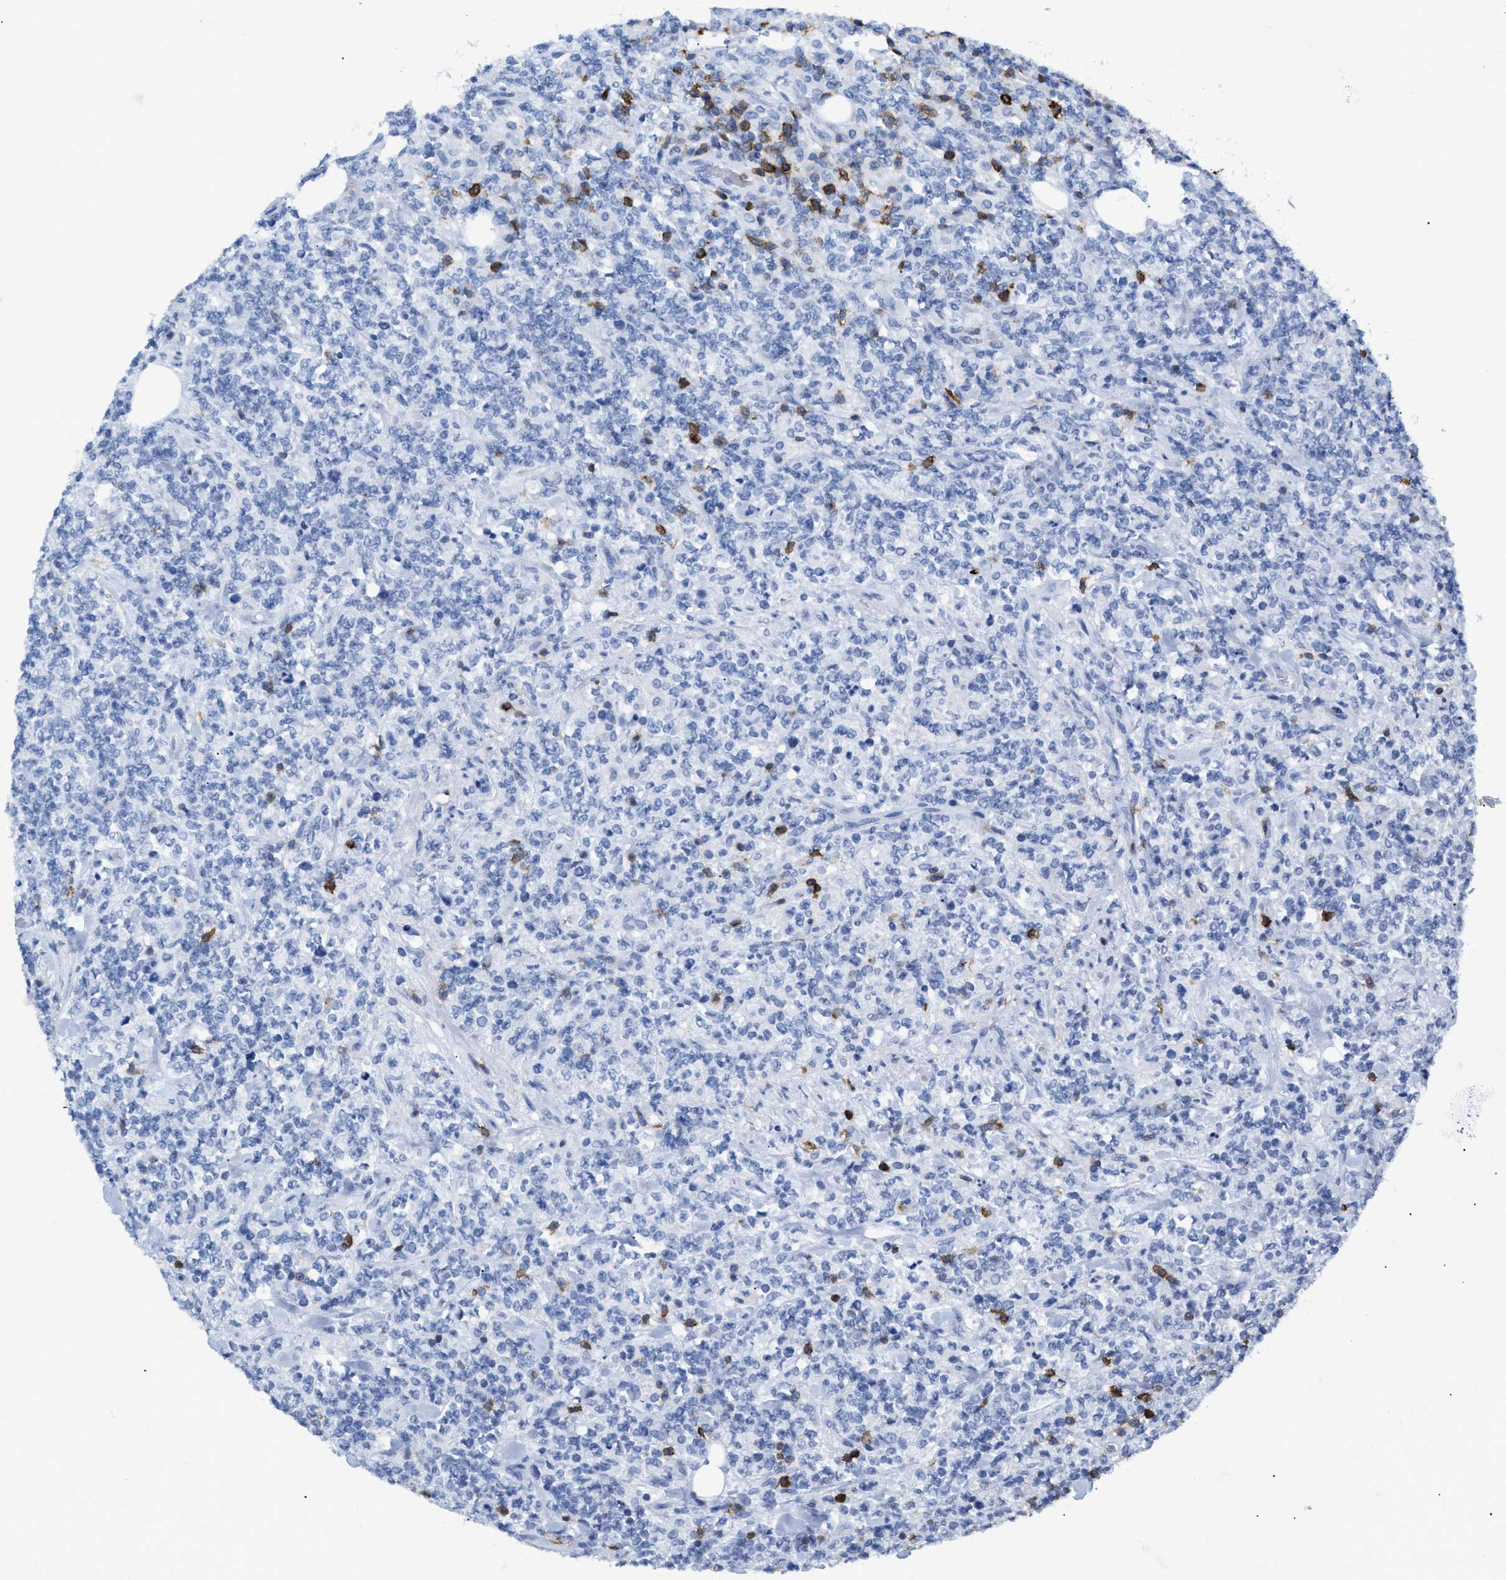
{"staining": {"intensity": "negative", "quantity": "none", "location": "none"}, "tissue": "lymphoma", "cell_type": "Tumor cells", "image_type": "cancer", "snomed": [{"axis": "morphology", "description": "Malignant lymphoma, non-Hodgkin's type, High grade"}, {"axis": "topography", "description": "Soft tissue"}], "caption": "There is no significant expression in tumor cells of malignant lymphoma, non-Hodgkin's type (high-grade).", "gene": "CD5", "patient": {"sex": "male", "age": 18}}